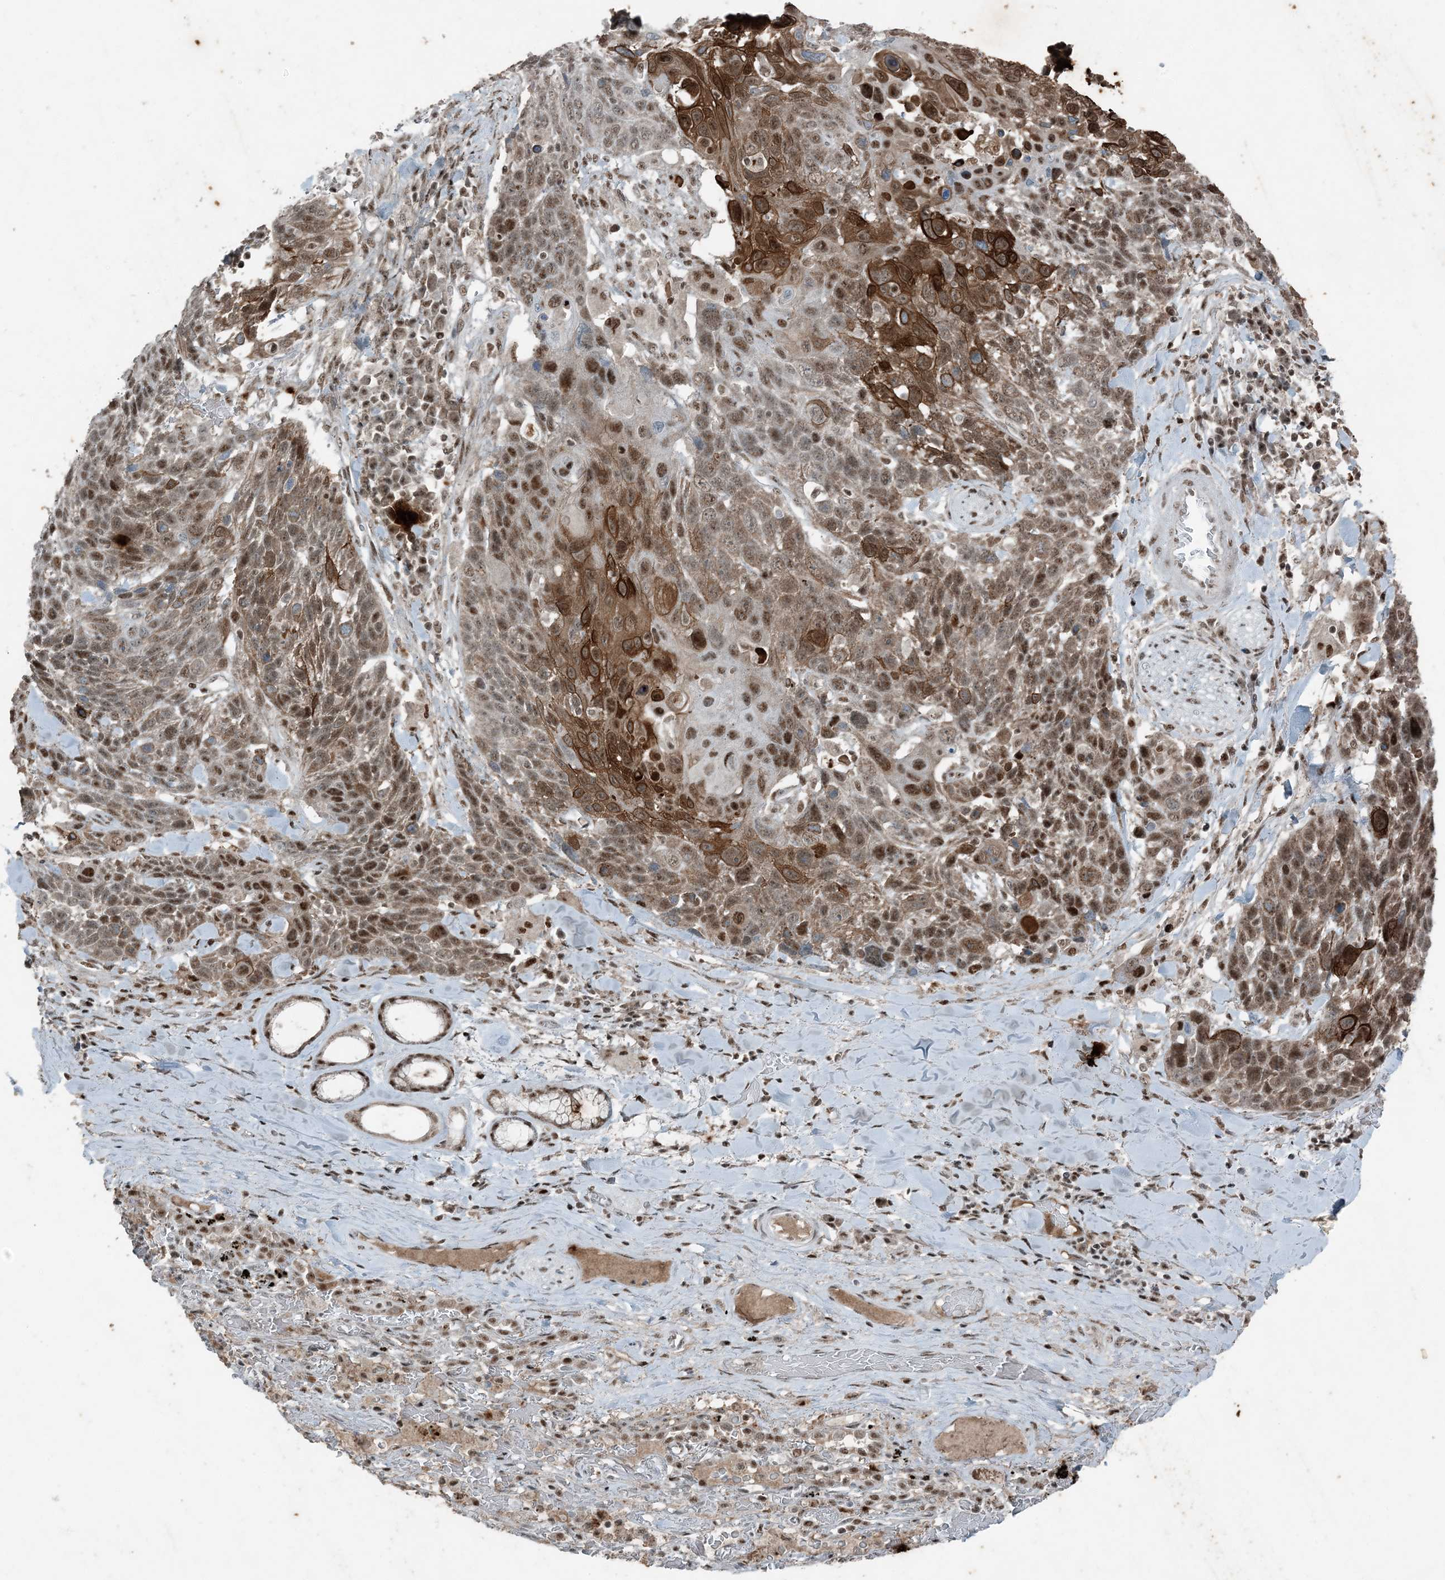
{"staining": {"intensity": "moderate", "quantity": ">75%", "location": "cytoplasmic/membranous,nuclear"}, "tissue": "lung cancer", "cell_type": "Tumor cells", "image_type": "cancer", "snomed": [{"axis": "morphology", "description": "Squamous cell carcinoma, NOS"}, {"axis": "topography", "description": "Lung"}], "caption": "Tumor cells demonstrate medium levels of moderate cytoplasmic/membranous and nuclear expression in about >75% of cells in human lung squamous cell carcinoma.", "gene": "TADA2B", "patient": {"sex": "male", "age": 66}}